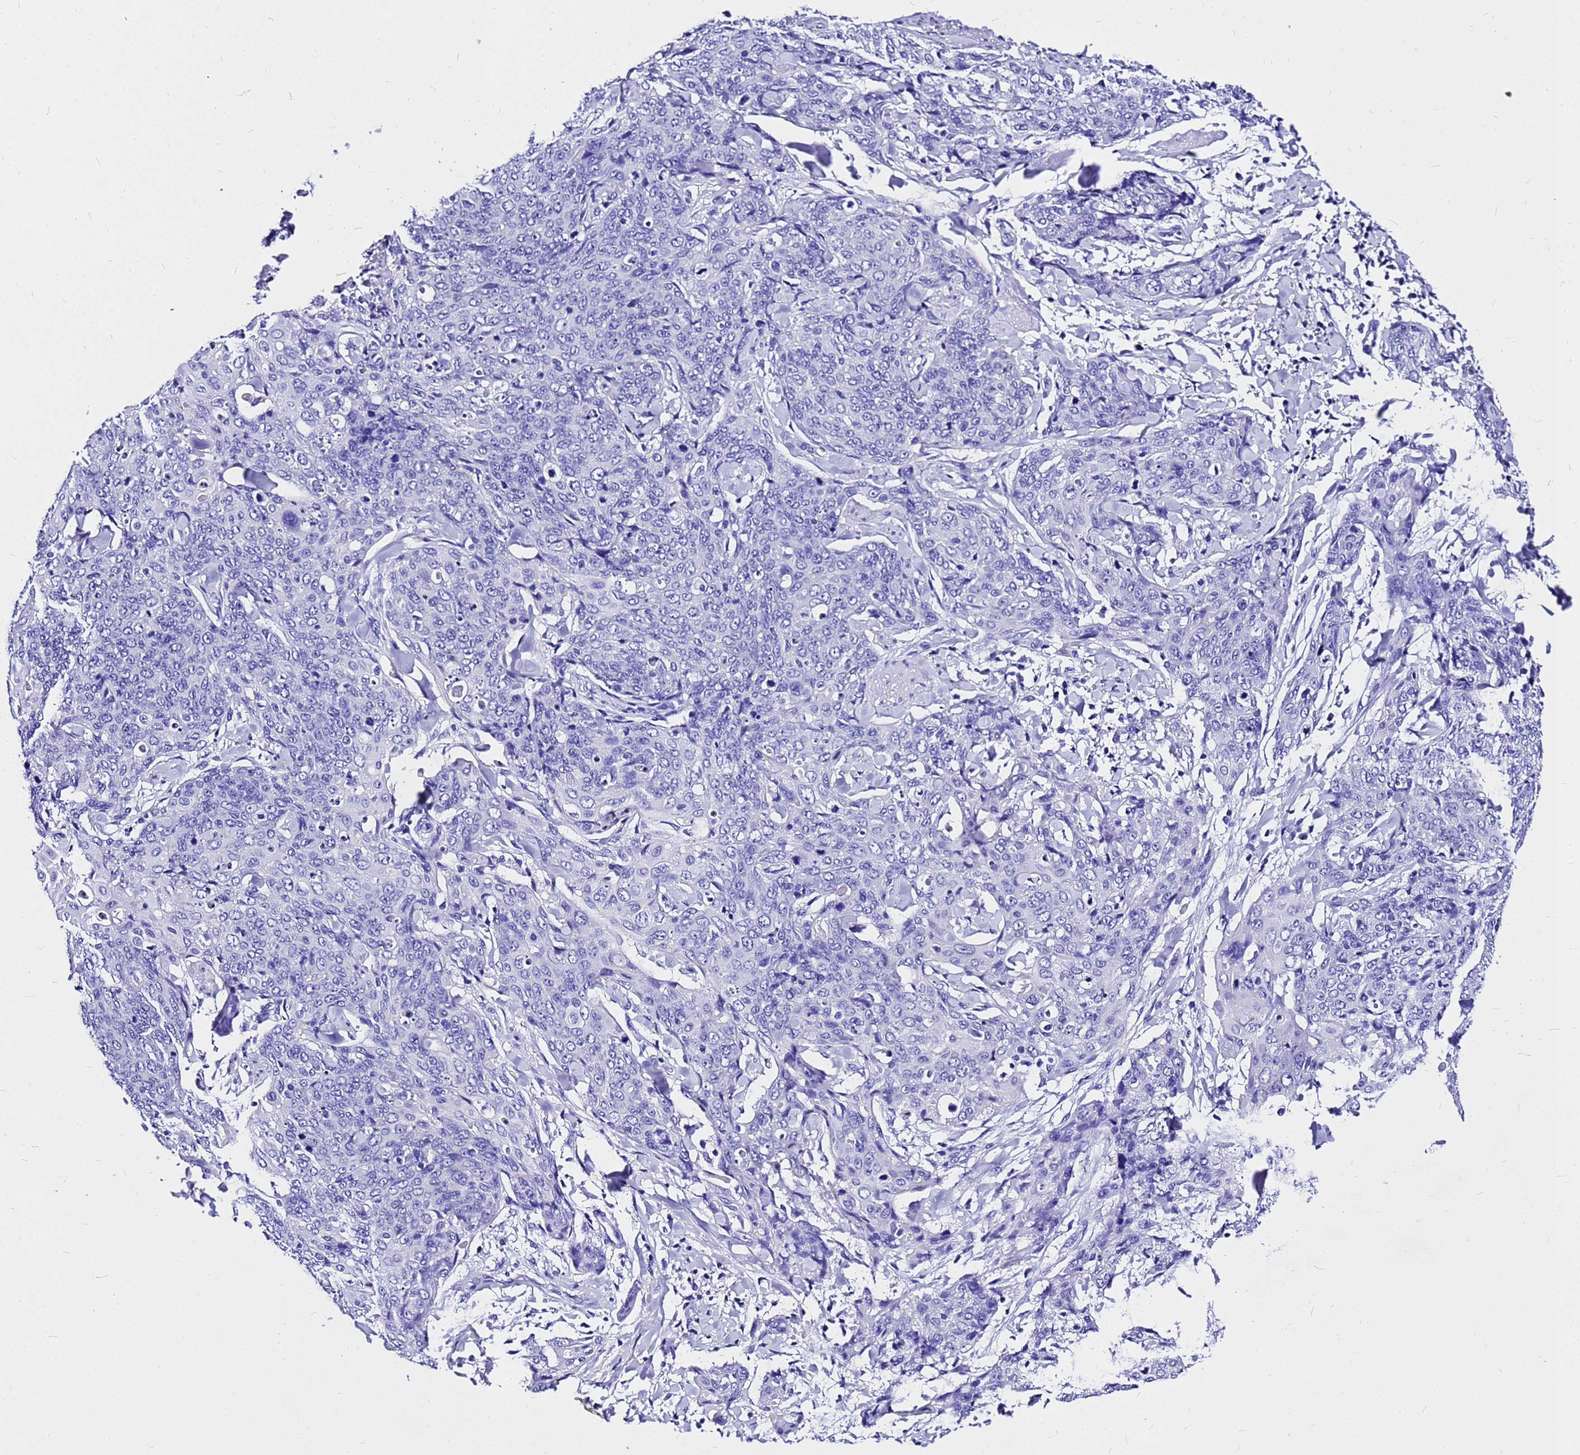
{"staining": {"intensity": "negative", "quantity": "none", "location": "none"}, "tissue": "skin cancer", "cell_type": "Tumor cells", "image_type": "cancer", "snomed": [{"axis": "morphology", "description": "Squamous cell carcinoma, NOS"}, {"axis": "topography", "description": "Skin"}, {"axis": "topography", "description": "Vulva"}], "caption": "Immunohistochemistry (IHC) of human squamous cell carcinoma (skin) displays no expression in tumor cells.", "gene": "HERC4", "patient": {"sex": "female", "age": 85}}